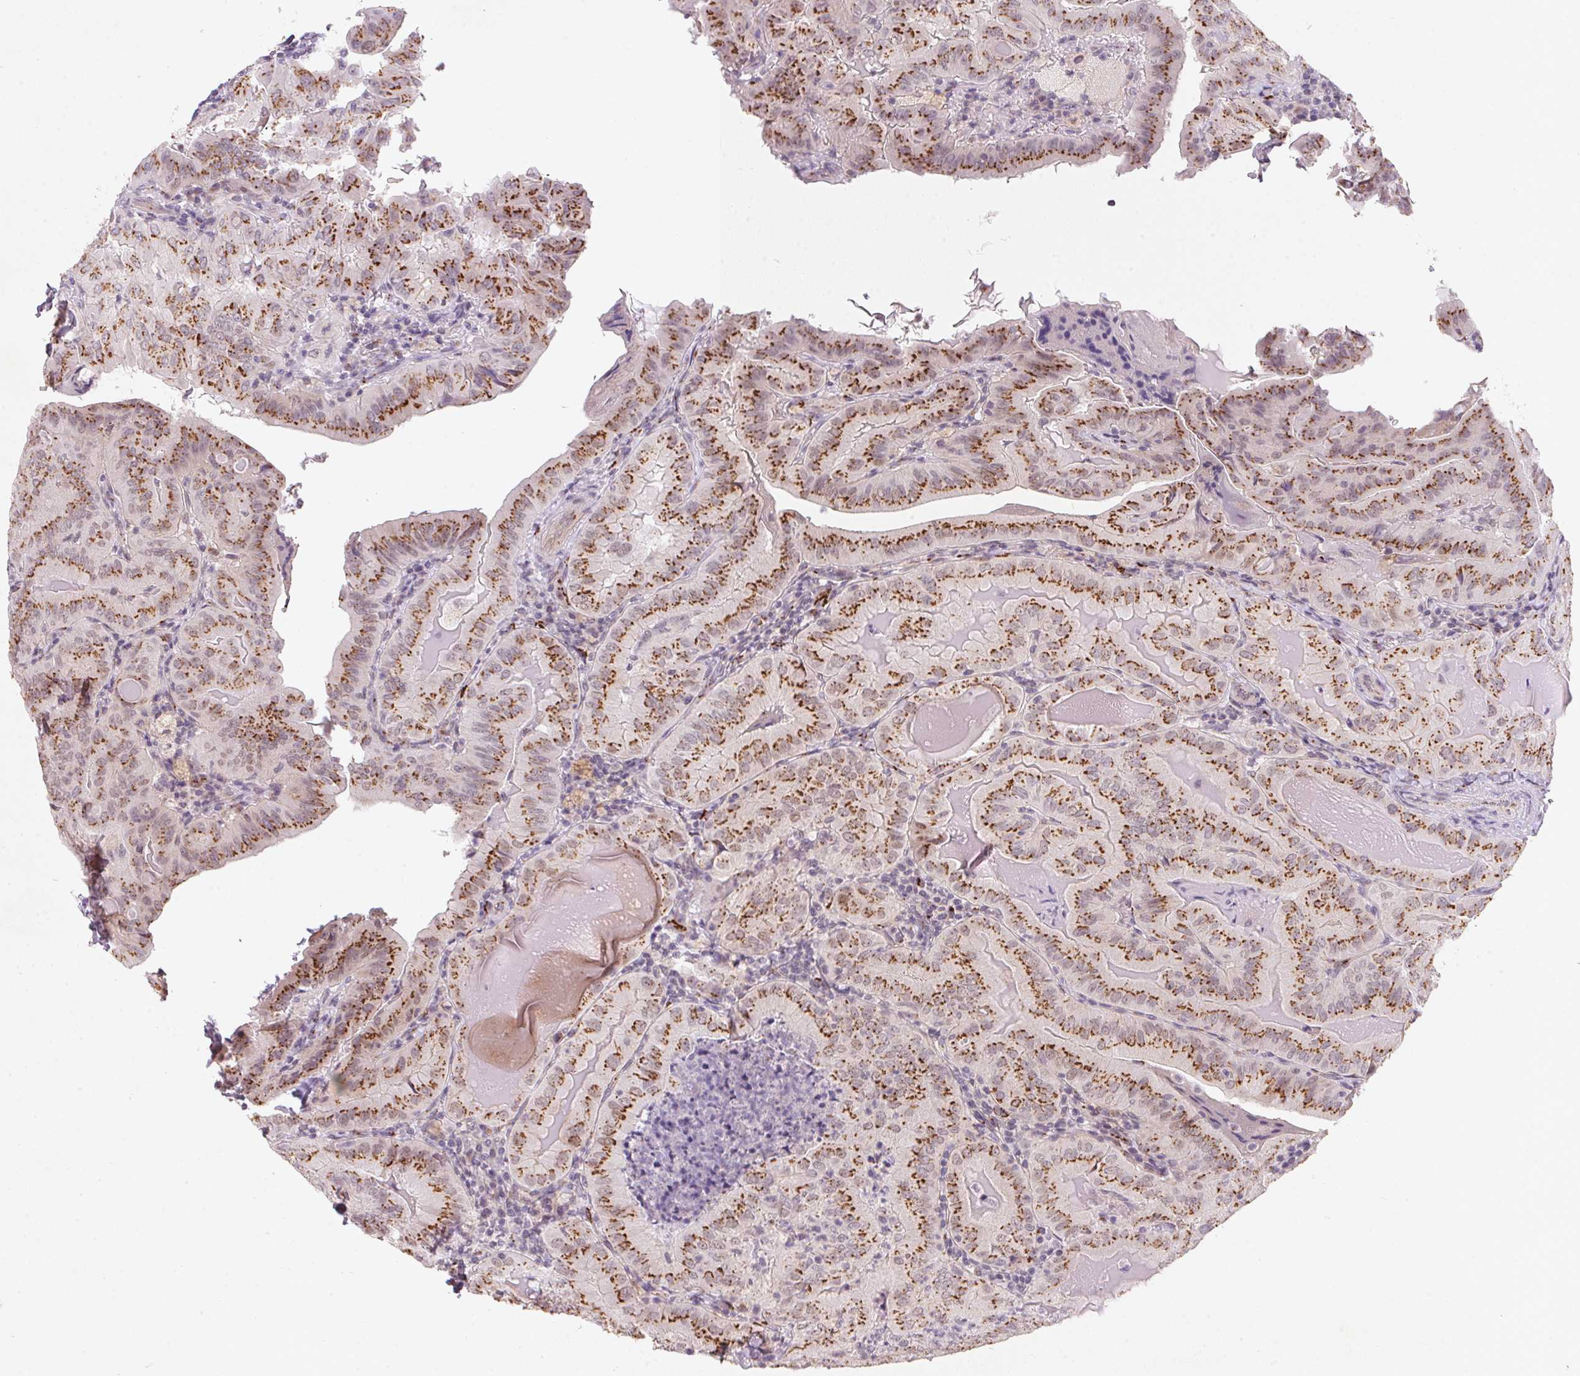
{"staining": {"intensity": "strong", "quantity": ">75%", "location": "cytoplasmic/membranous"}, "tissue": "thyroid cancer", "cell_type": "Tumor cells", "image_type": "cancer", "snomed": [{"axis": "morphology", "description": "Papillary adenocarcinoma, NOS"}, {"axis": "topography", "description": "Thyroid gland"}], "caption": "Protein analysis of thyroid cancer tissue shows strong cytoplasmic/membranous staining in about >75% of tumor cells.", "gene": "RAB22A", "patient": {"sex": "female", "age": 68}}